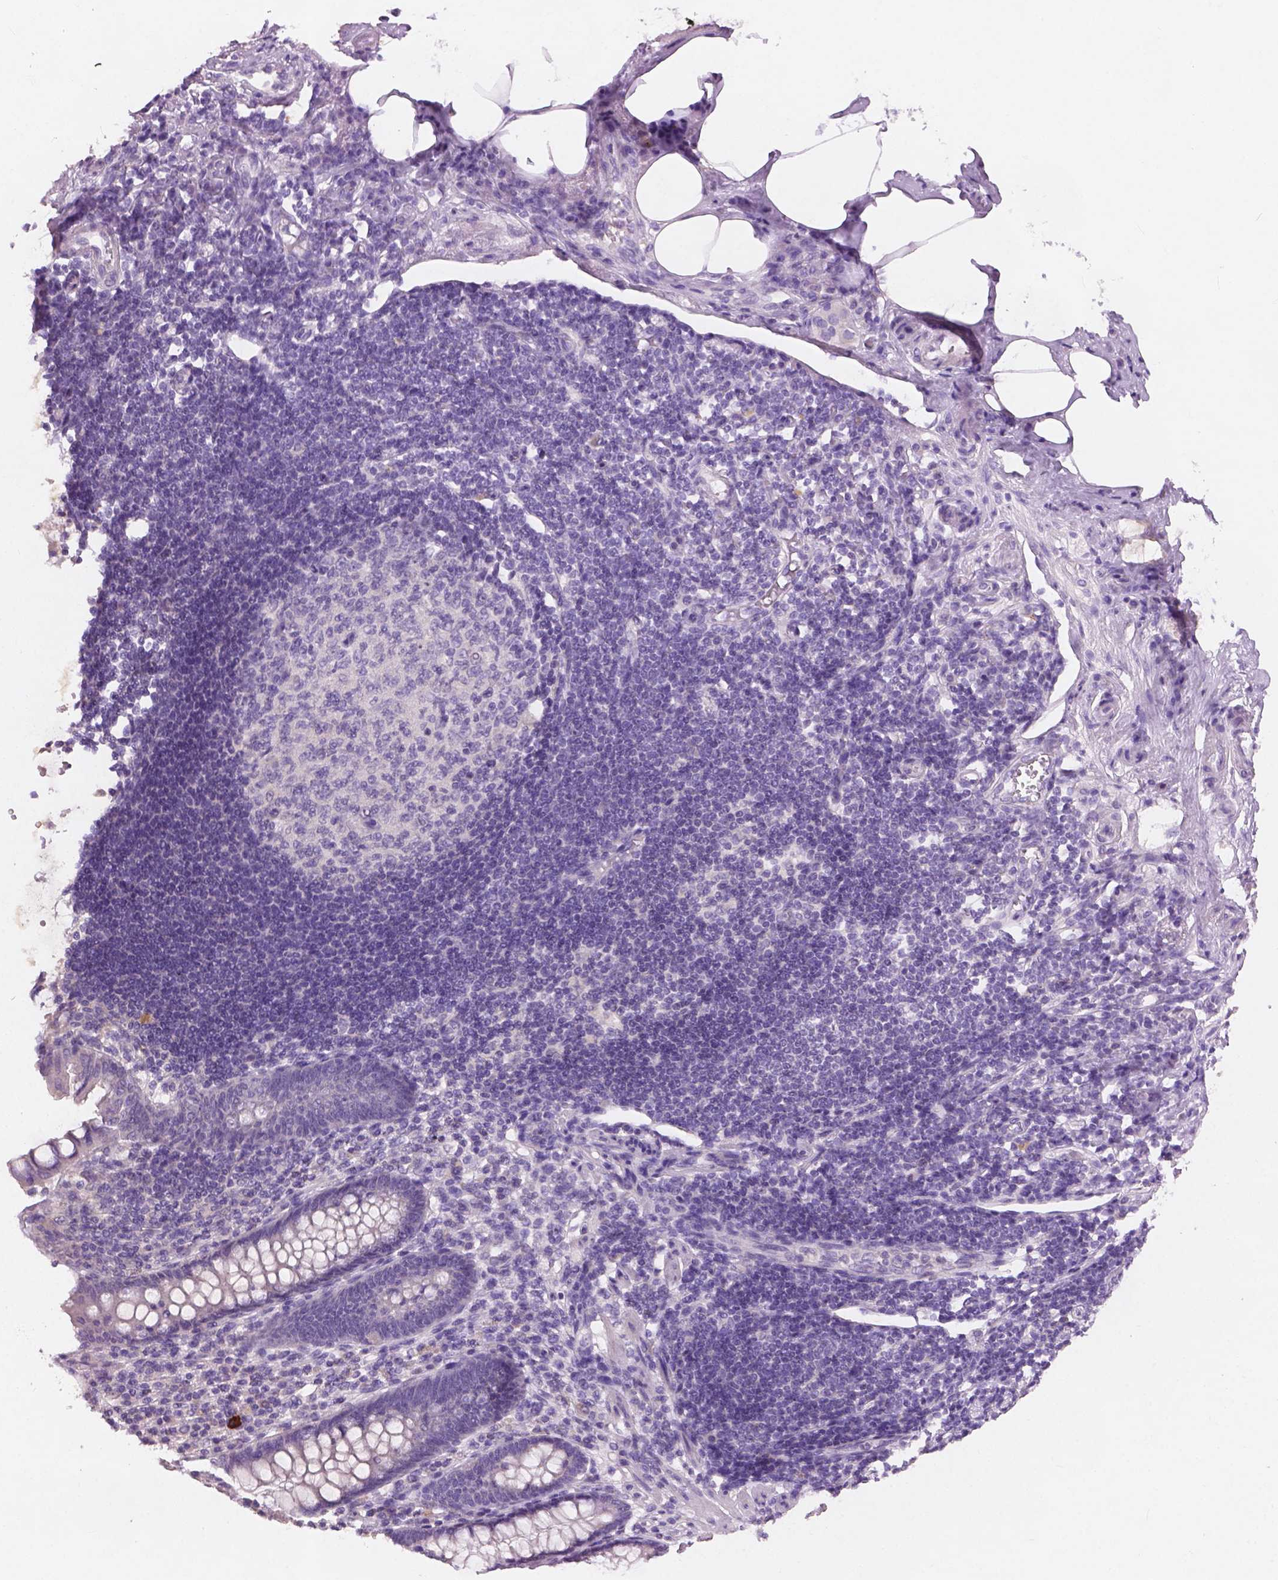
{"staining": {"intensity": "negative", "quantity": "none", "location": "none"}, "tissue": "appendix", "cell_type": "Glandular cells", "image_type": "normal", "snomed": [{"axis": "morphology", "description": "Normal tissue, NOS"}, {"axis": "topography", "description": "Appendix"}], "caption": "A high-resolution image shows immunohistochemistry staining of benign appendix, which displays no significant expression in glandular cells.", "gene": "KRT17", "patient": {"sex": "female", "age": 57}}